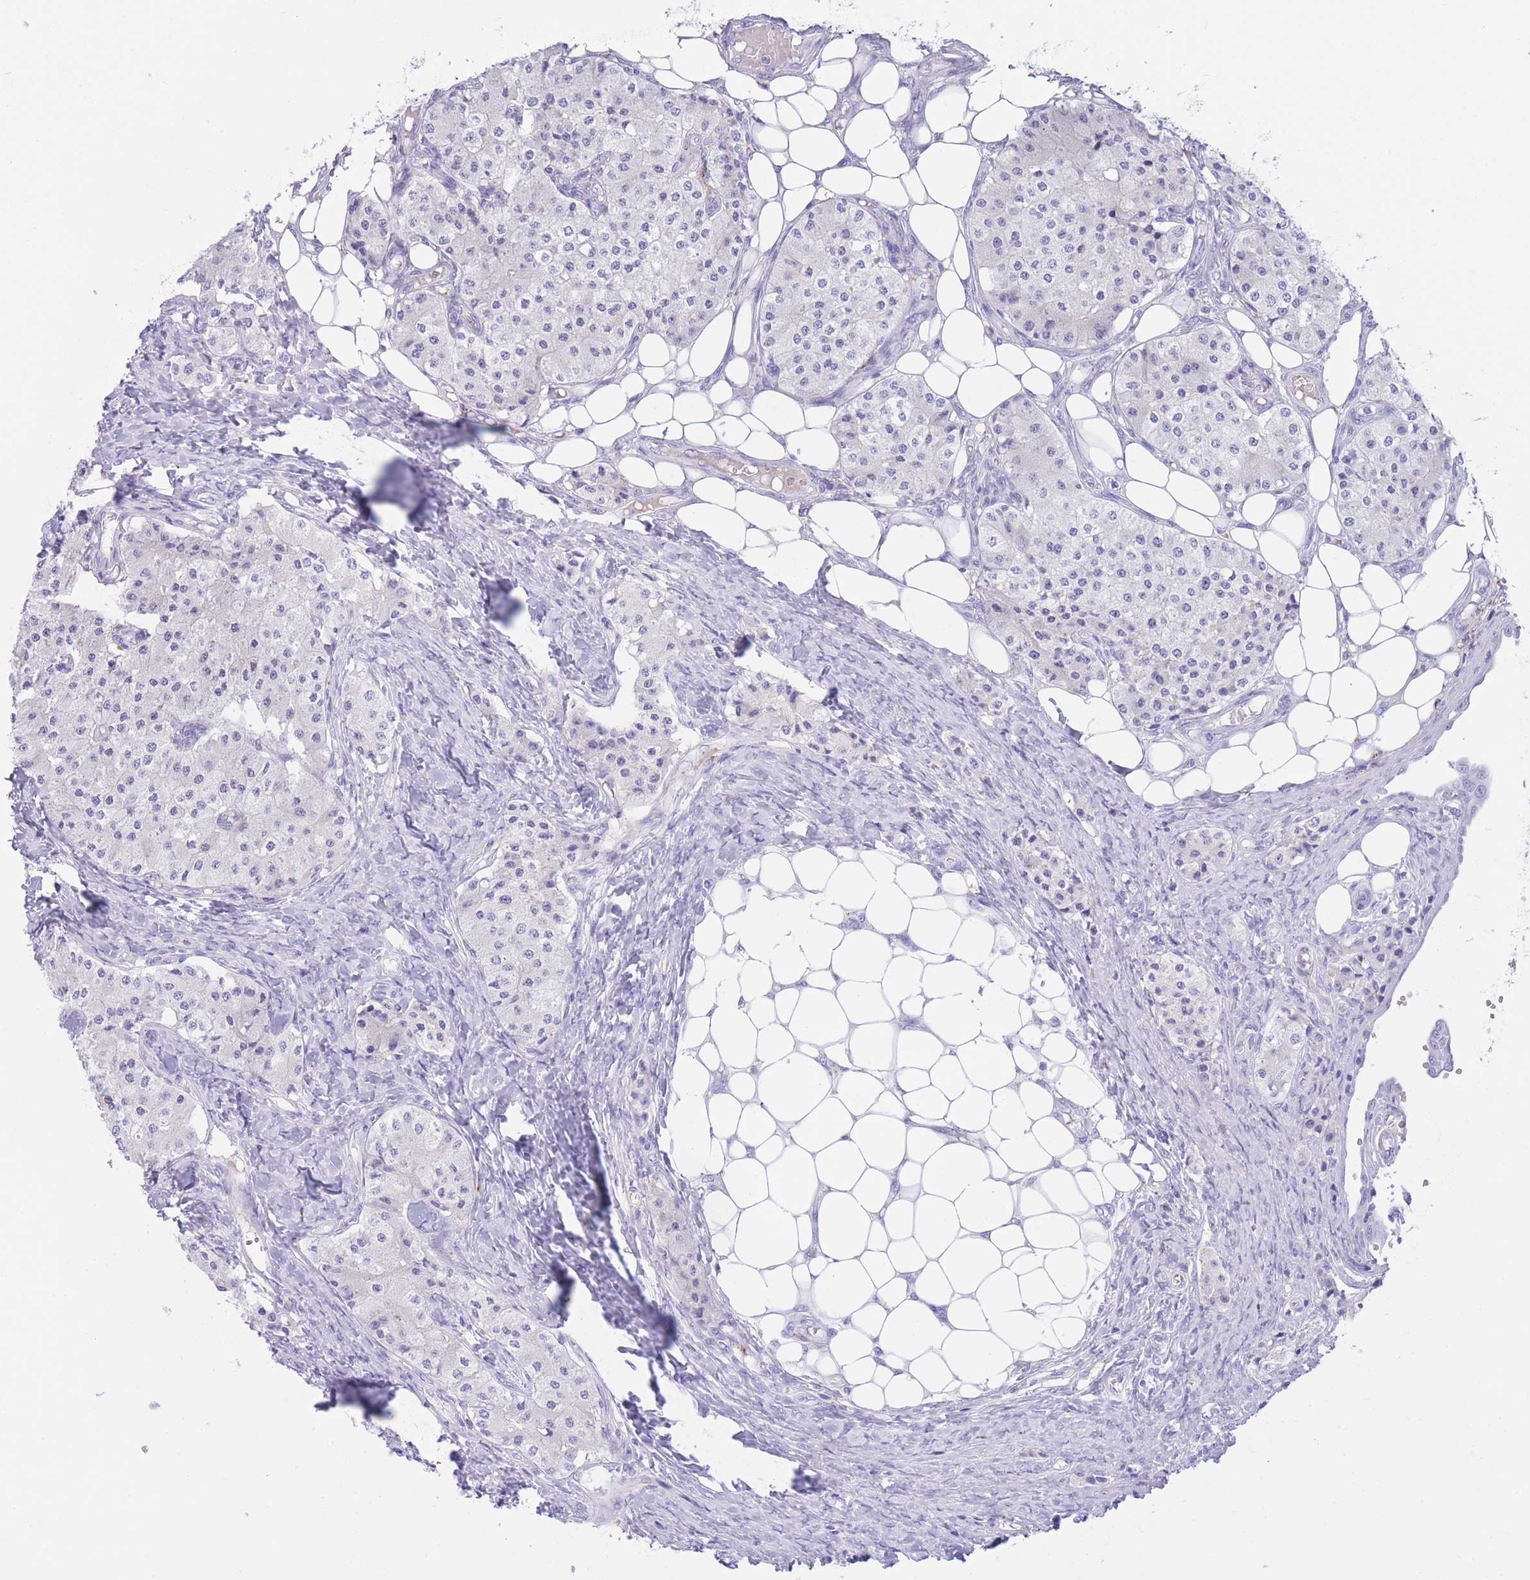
{"staining": {"intensity": "negative", "quantity": "none", "location": "none"}, "tissue": "carcinoid", "cell_type": "Tumor cells", "image_type": "cancer", "snomed": [{"axis": "morphology", "description": "Carcinoid, malignant, NOS"}, {"axis": "topography", "description": "Colon"}], "caption": "Immunohistochemistry micrograph of malignant carcinoid stained for a protein (brown), which shows no expression in tumor cells.", "gene": "PLBD1", "patient": {"sex": "female", "age": 52}}